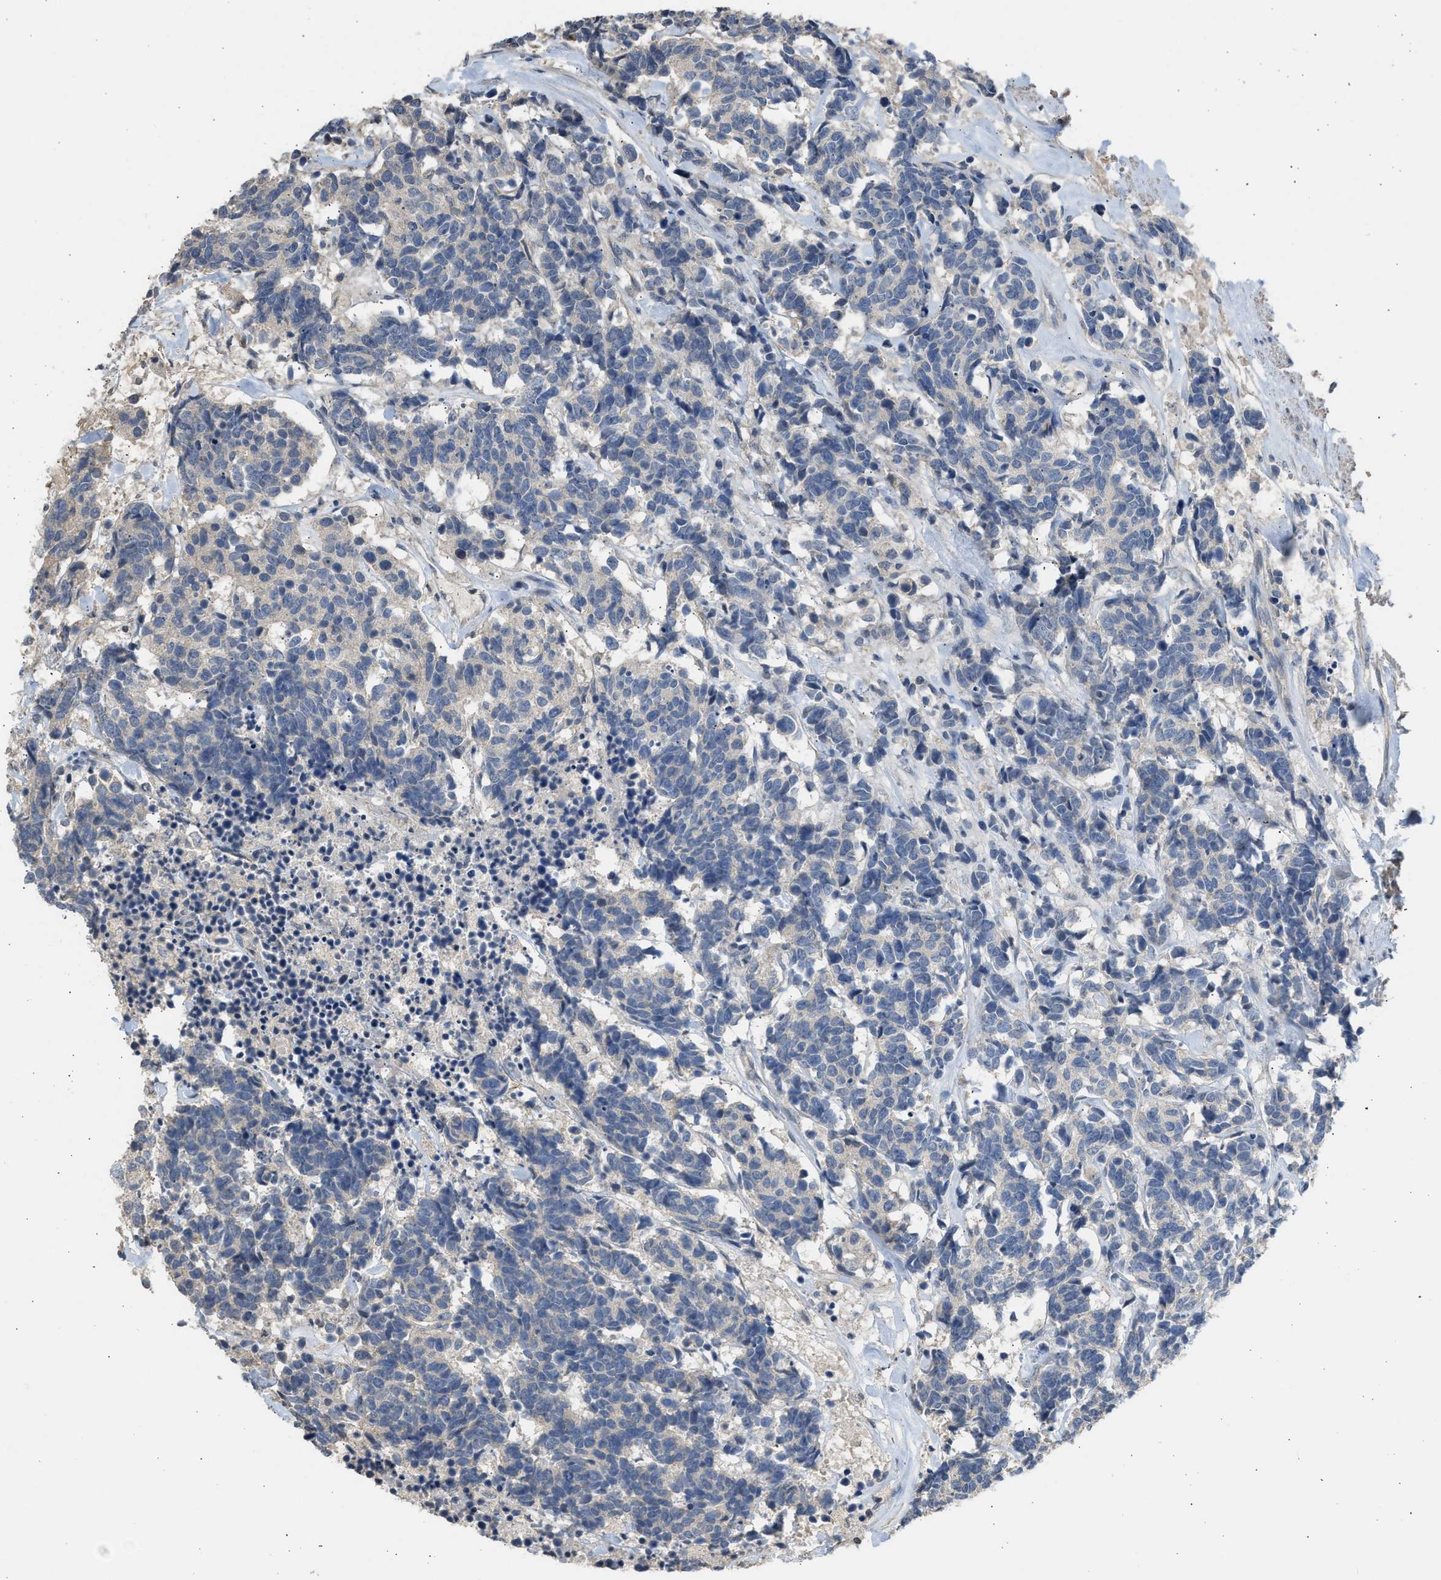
{"staining": {"intensity": "negative", "quantity": "none", "location": "none"}, "tissue": "carcinoid", "cell_type": "Tumor cells", "image_type": "cancer", "snomed": [{"axis": "morphology", "description": "Carcinoma, NOS"}, {"axis": "morphology", "description": "Carcinoid, malignant, NOS"}, {"axis": "topography", "description": "Urinary bladder"}], "caption": "Immunohistochemical staining of carcinoid (malignant) exhibits no significant positivity in tumor cells.", "gene": "SULT2A1", "patient": {"sex": "male", "age": 57}}